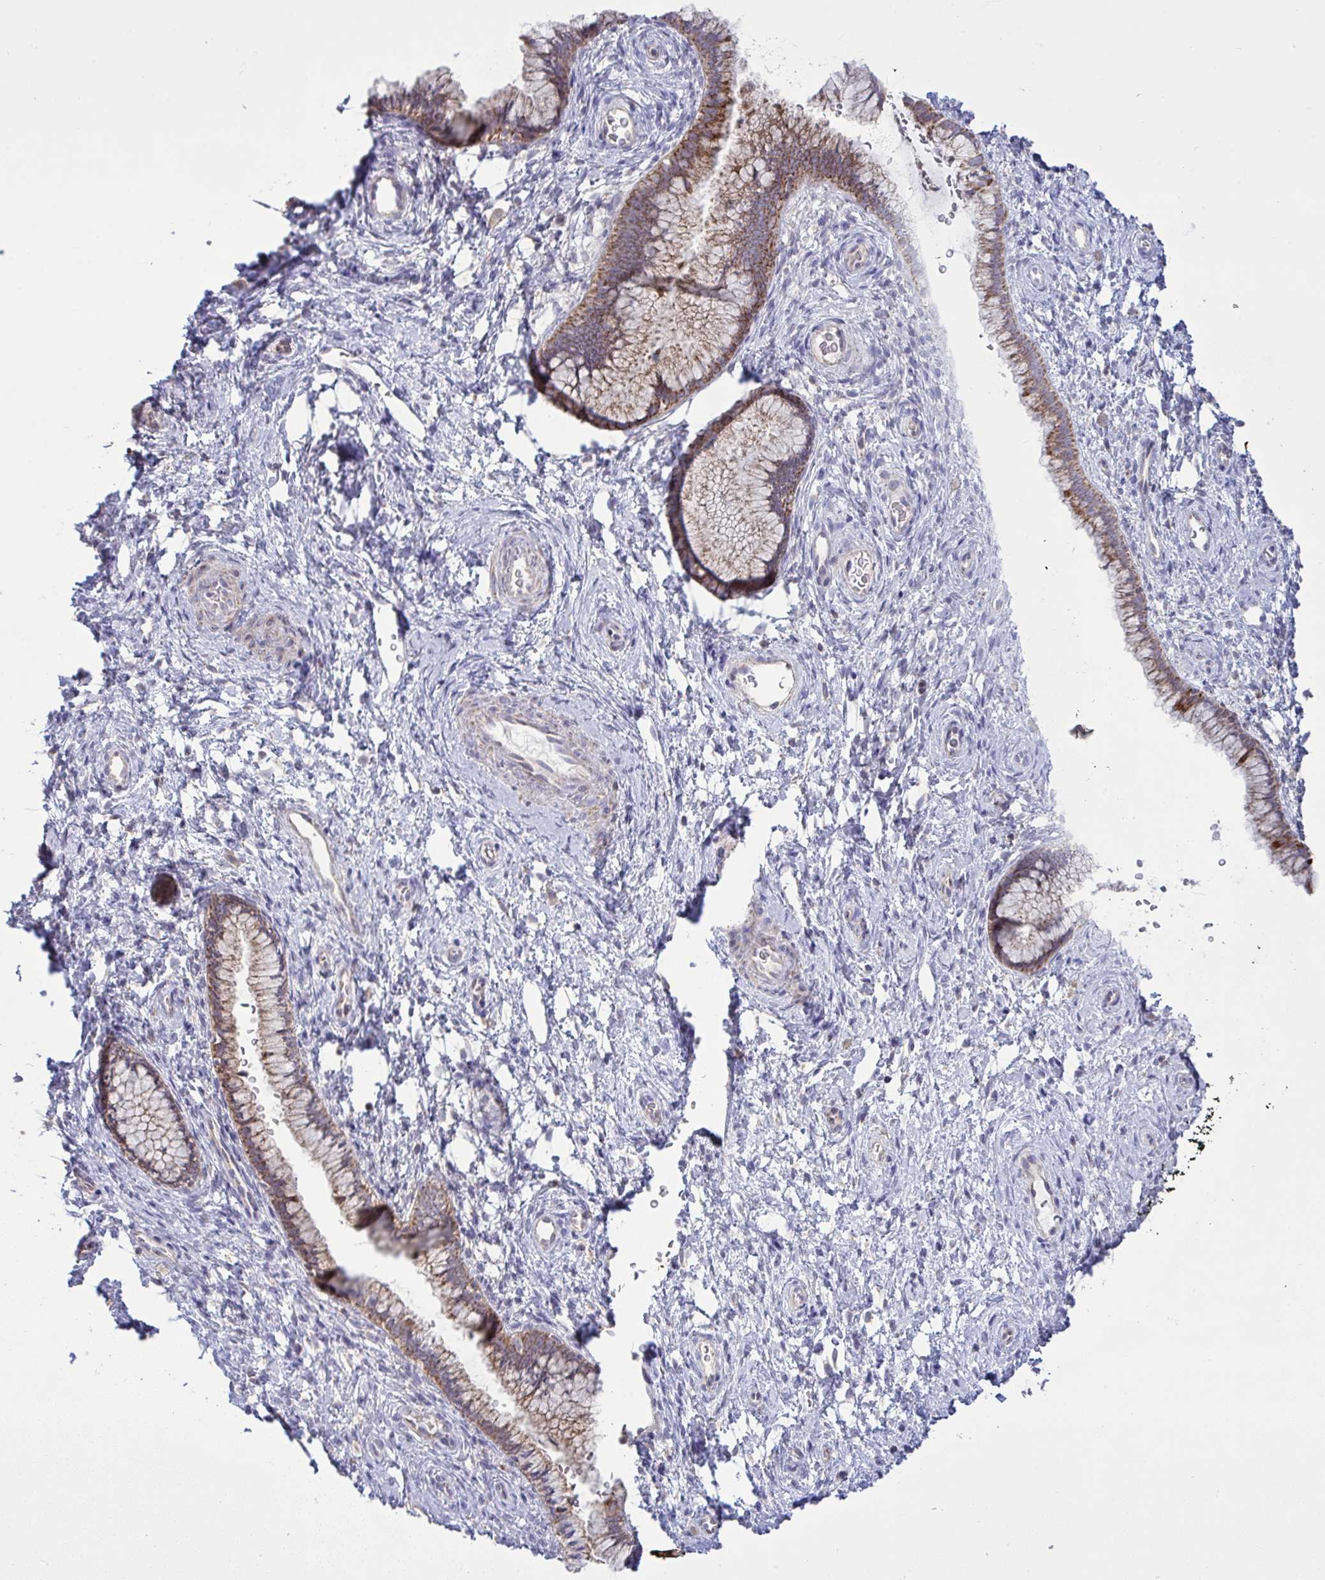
{"staining": {"intensity": "moderate", "quantity": ">75%", "location": "cytoplasmic/membranous"}, "tissue": "cervix", "cell_type": "Glandular cells", "image_type": "normal", "snomed": [{"axis": "morphology", "description": "Normal tissue, NOS"}, {"axis": "topography", "description": "Cervix"}], "caption": "Protein expression analysis of normal cervix reveals moderate cytoplasmic/membranous positivity in approximately >75% of glandular cells.", "gene": "NDUFA7", "patient": {"sex": "female", "age": 34}}